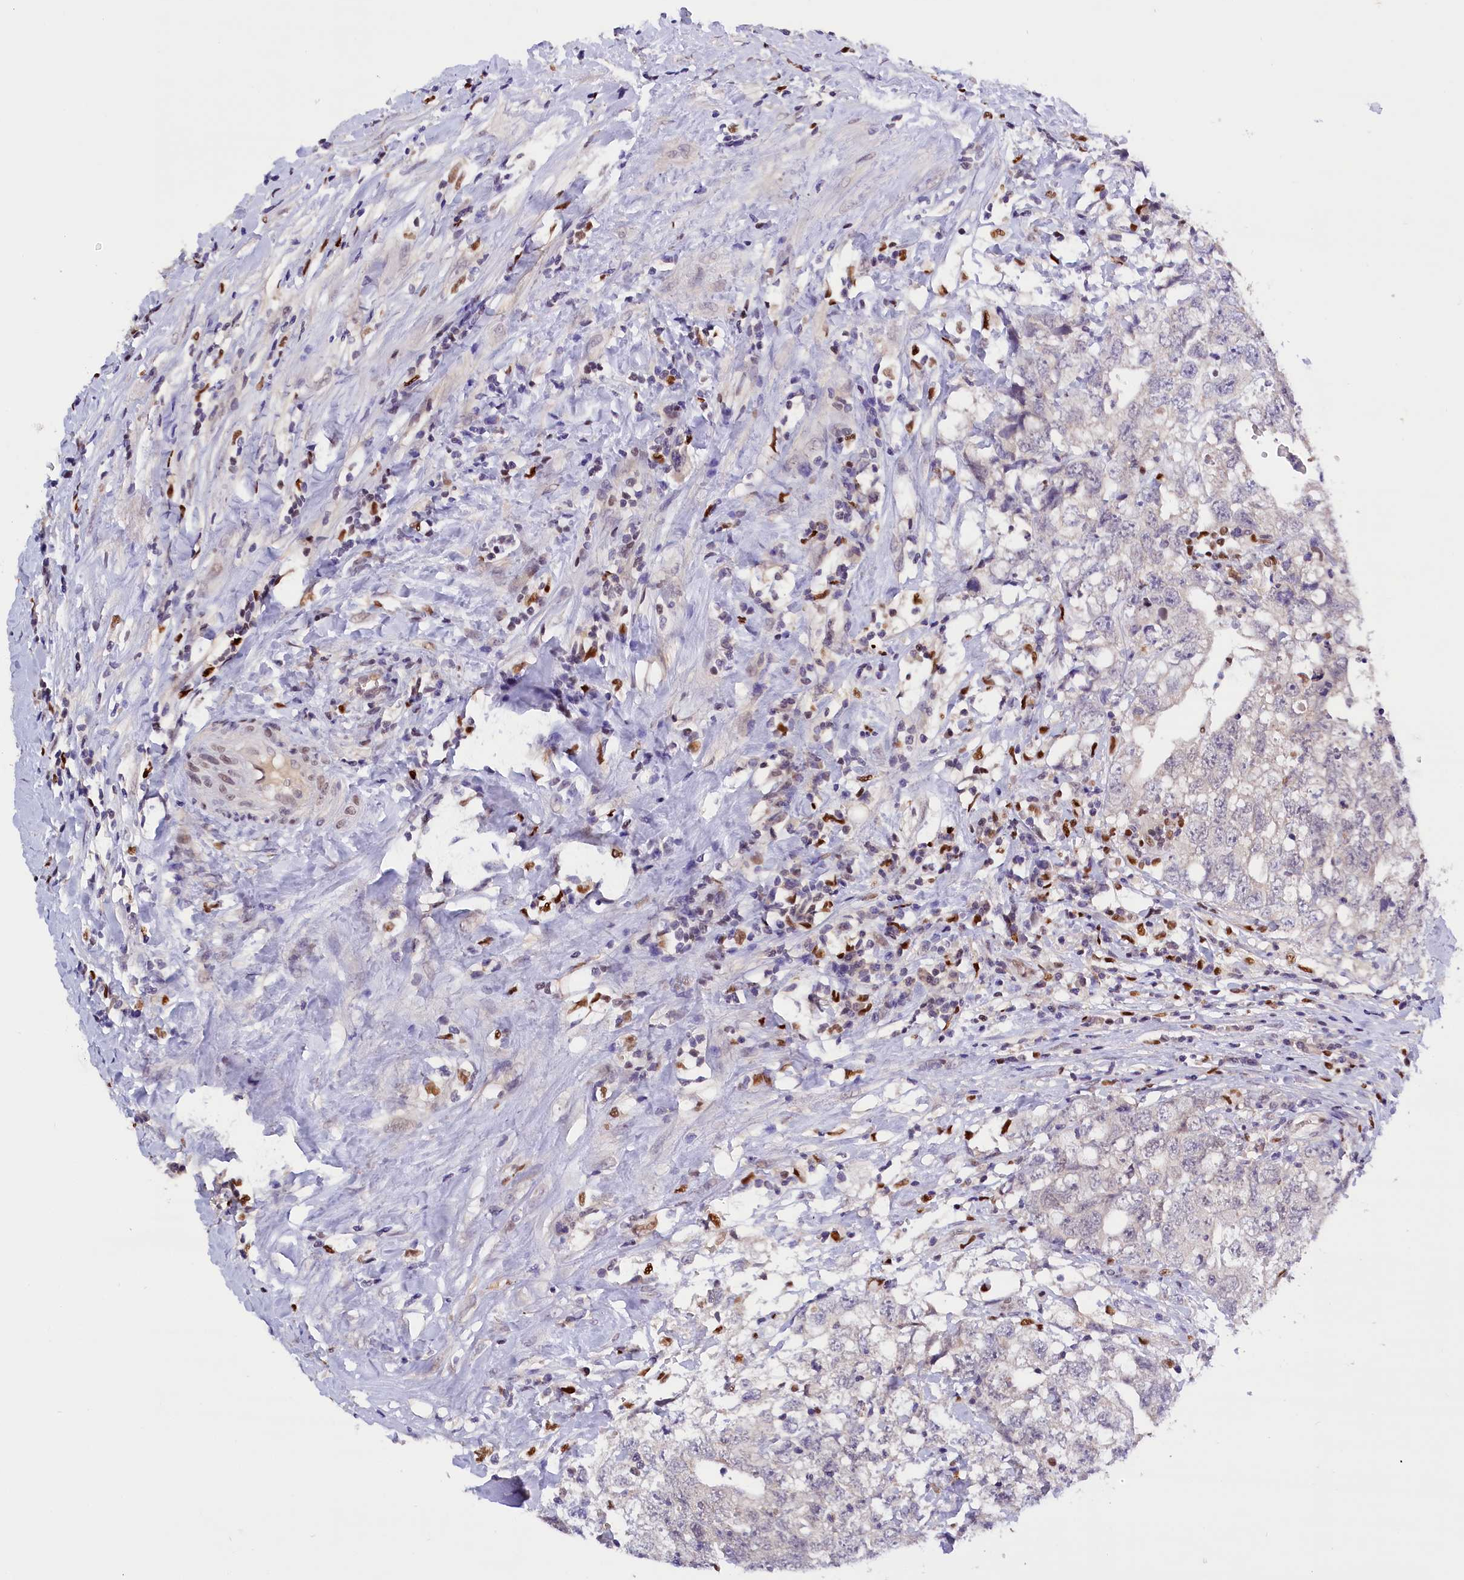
{"staining": {"intensity": "negative", "quantity": "none", "location": "none"}, "tissue": "testis cancer", "cell_type": "Tumor cells", "image_type": "cancer", "snomed": [{"axis": "morphology", "description": "Seminoma, NOS"}, {"axis": "morphology", "description": "Carcinoma, Embryonal, NOS"}, {"axis": "topography", "description": "Testis"}], "caption": "The photomicrograph demonstrates no staining of tumor cells in testis cancer (seminoma).", "gene": "BTBD9", "patient": {"sex": "male", "age": 29}}